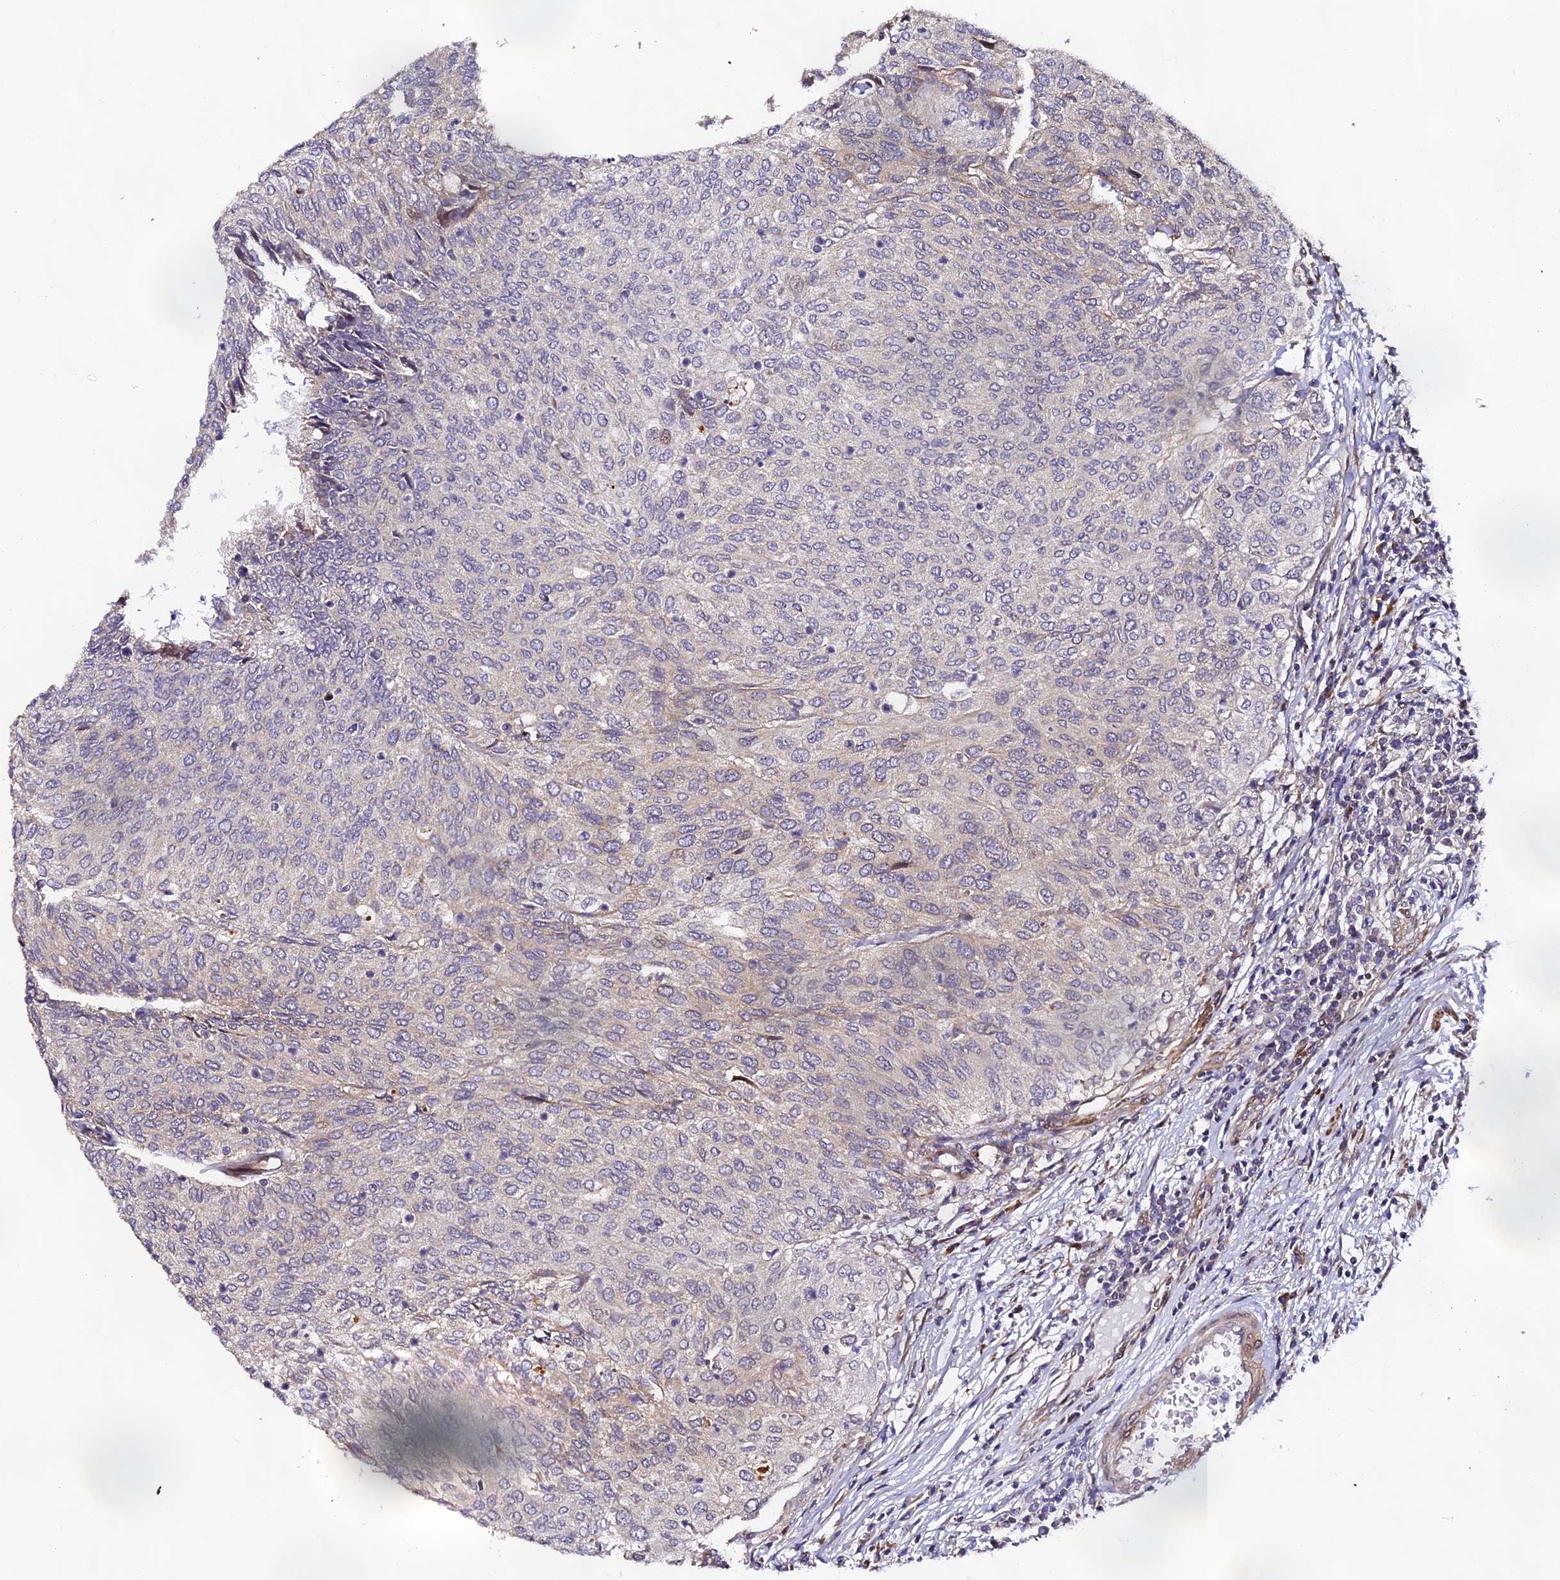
{"staining": {"intensity": "negative", "quantity": "none", "location": "none"}, "tissue": "urothelial cancer", "cell_type": "Tumor cells", "image_type": "cancer", "snomed": [{"axis": "morphology", "description": "Urothelial carcinoma, Low grade"}, {"axis": "topography", "description": "Urinary bladder"}], "caption": "Tumor cells show no significant positivity in urothelial cancer. The staining was performed using DAB (3,3'-diaminobenzidine) to visualize the protein expression in brown, while the nuclei were stained in blue with hematoxylin (Magnification: 20x).", "gene": "RAB28", "patient": {"sex": "female", "age": 79}}